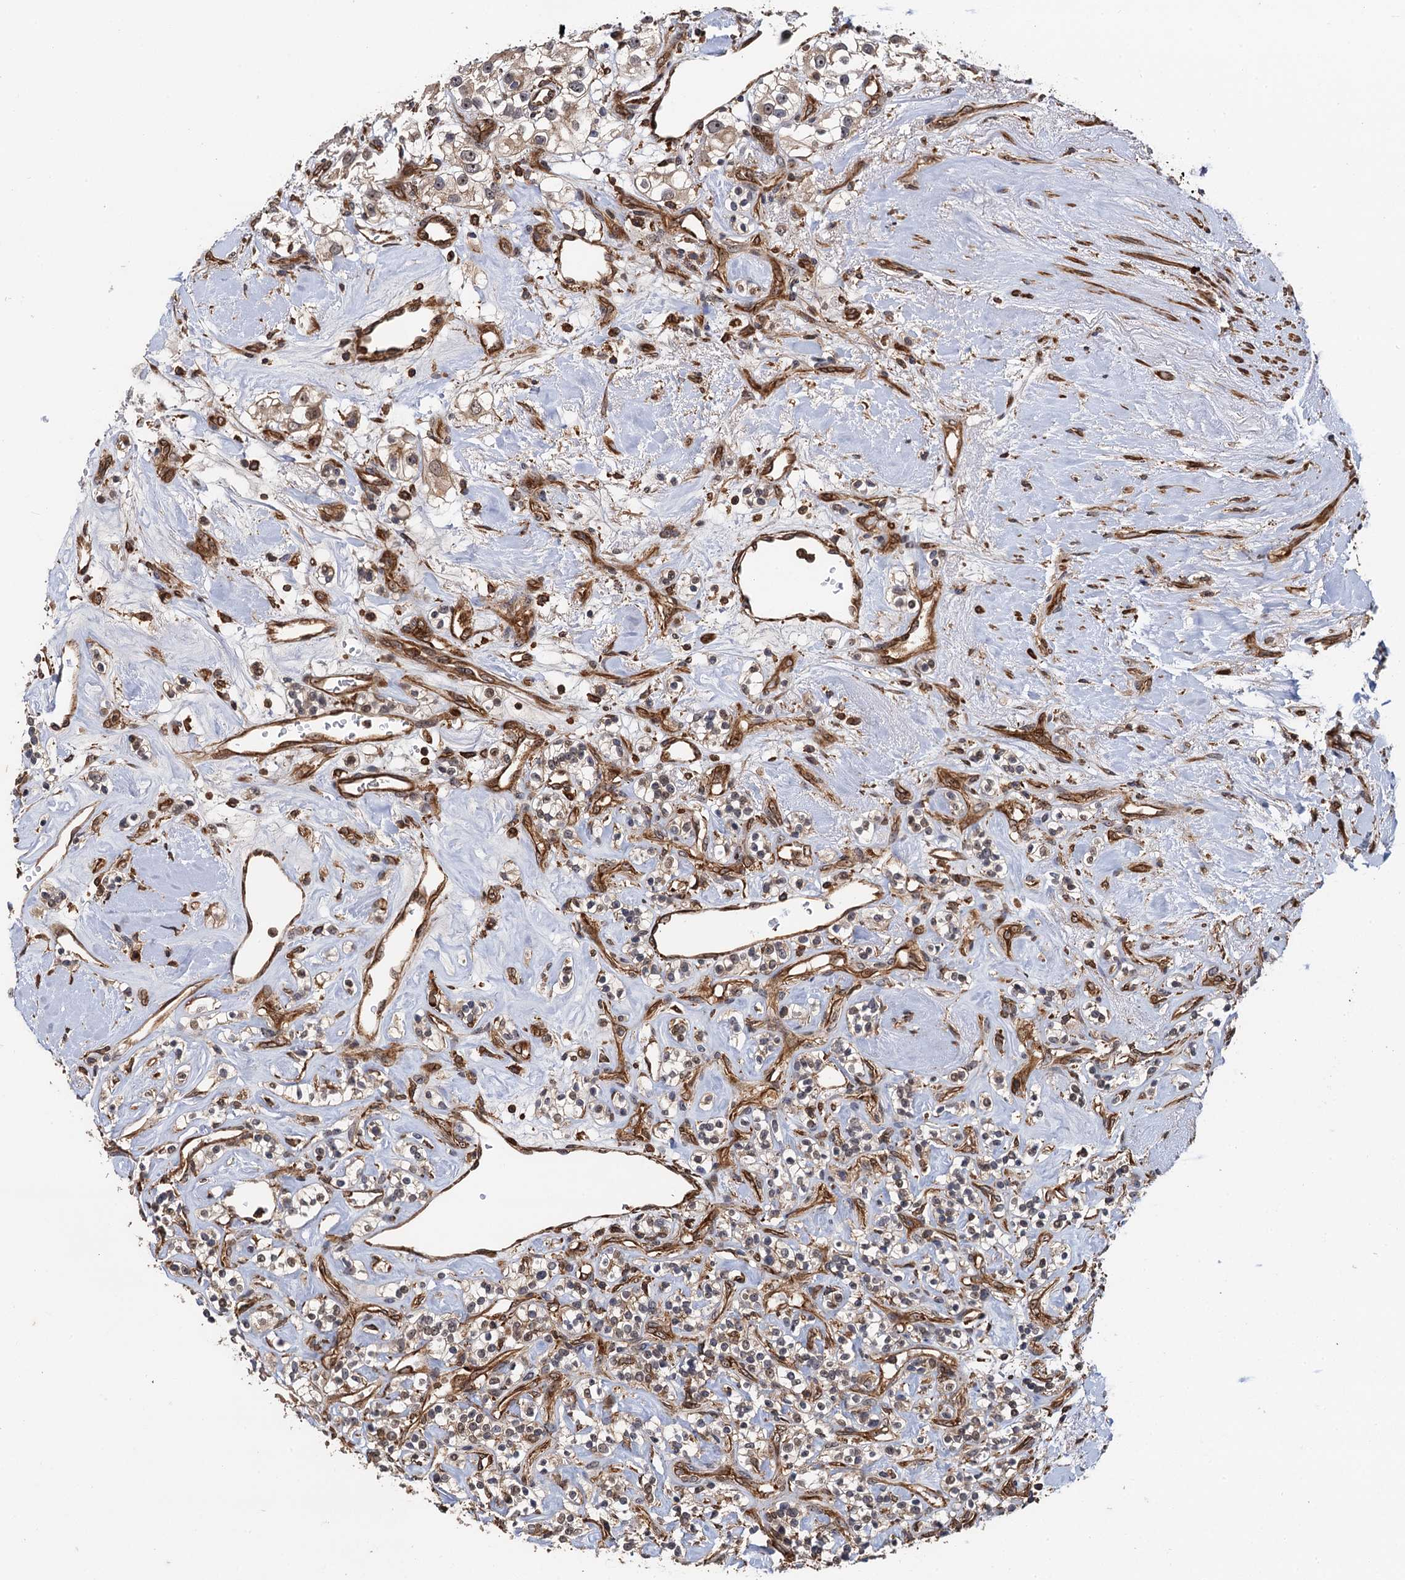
{"staining": {"intensity": "weak", "quantity": ">75%", "location": "cytoplasmic/membranous"}, "tissue": "renal cancer", "cell_type": "Tumor cells", "image_type": "cancer", "snomed": [{"axis": "morphology", "description": "Adenocarcinoma, NOS"}, {"axis": "topography", "description": "Kidney"}], "caption": "A histopathology image of human adenocarcinoma (renal) stained for a protein exhibits weak cytoplasmic/membranous brown staining in tumor cells.", "gene": "BORA", "patient": {"sex": "male", "age": 77}}